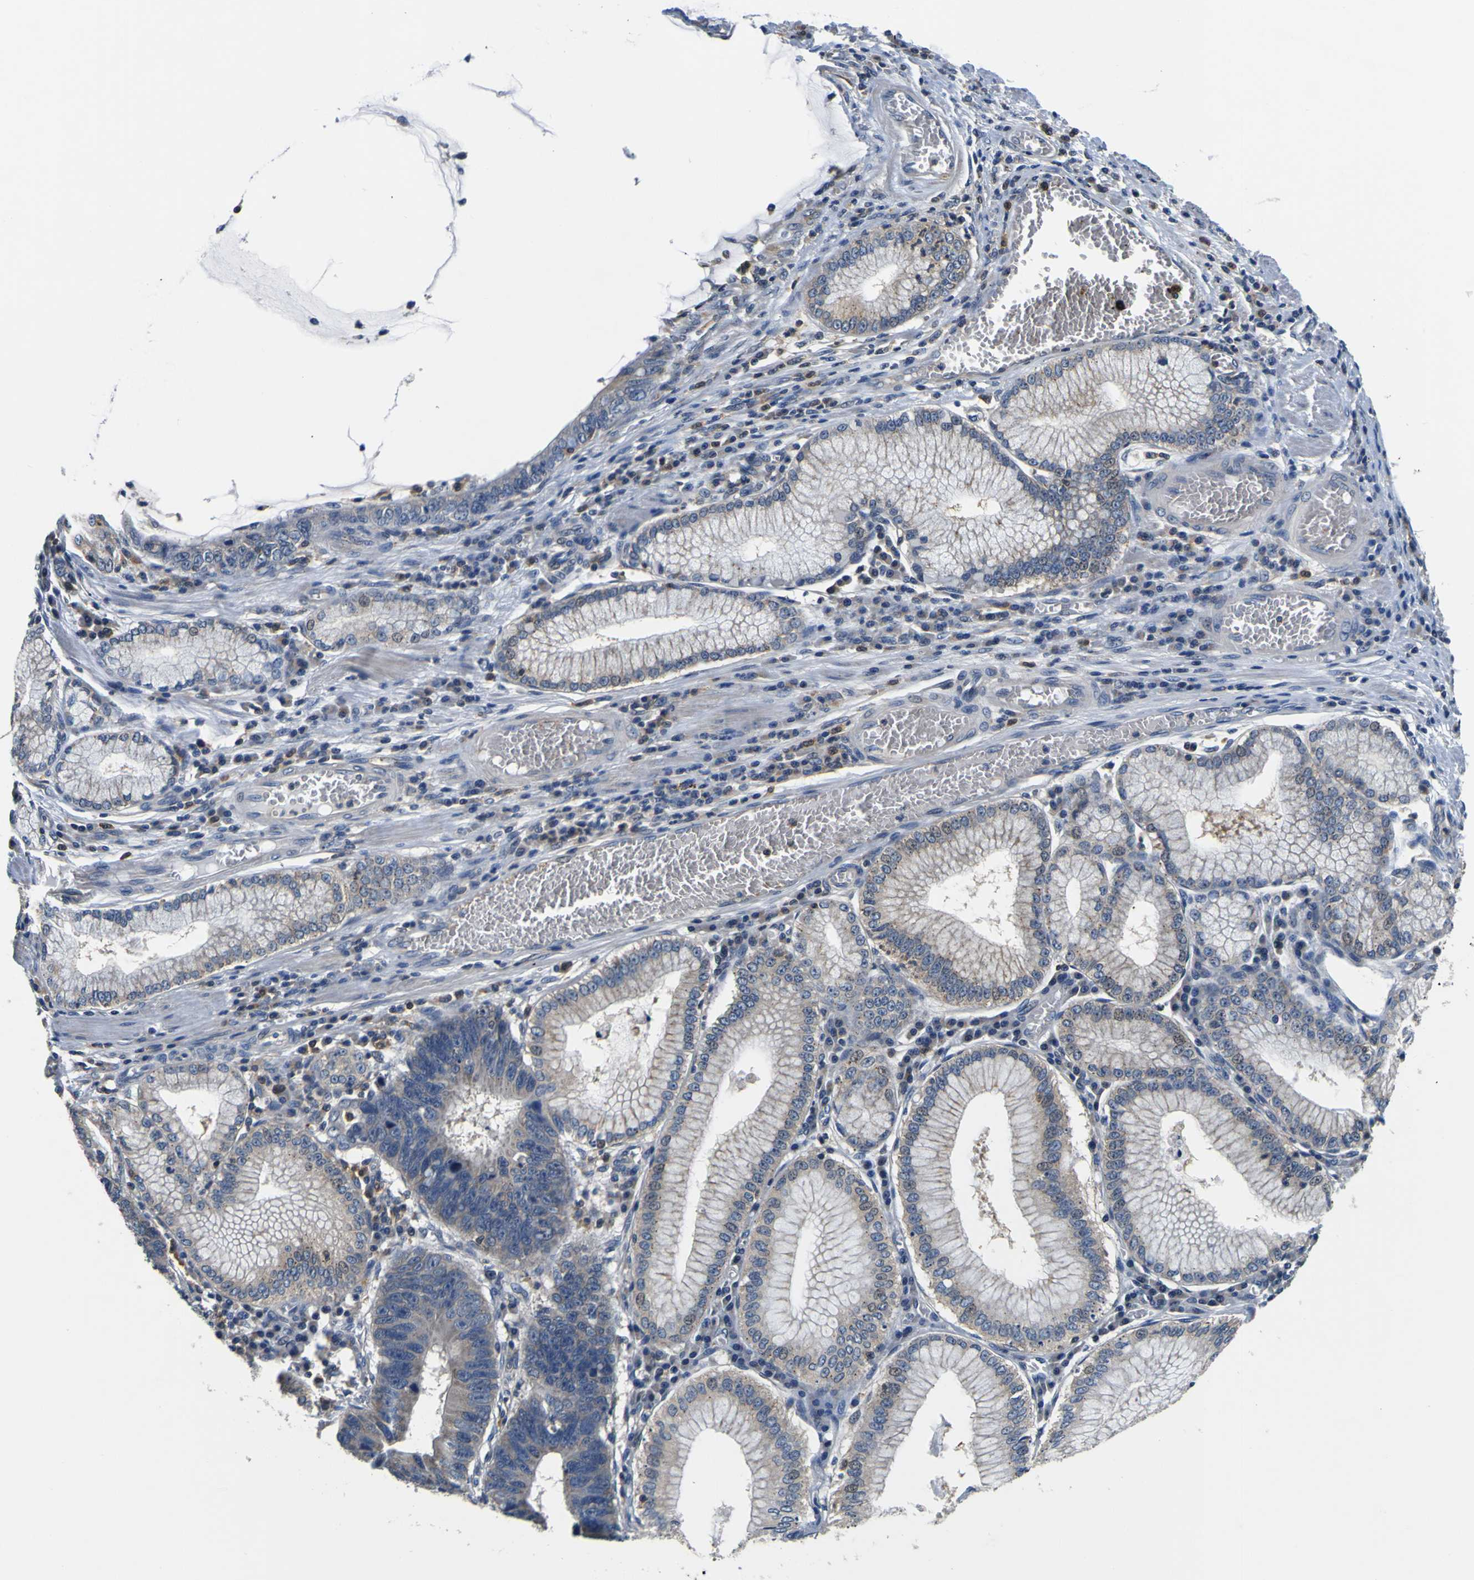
{"staining": {"intensity": "weak", "quantity": ">75%", "location": "cytoplasmic/membranous"}, "tissue": "stomach cancer", "cell_type": "Tumor cells", "image_type": "cancer", "snomed": [{"axis": "morphology", "description": "Adenocarcinoma, NOS"}, {"axis": "topography", "description": "Stomach"}], "caption": "IHC micrograph of neoplastic tissue: stomach adenocarcinoma stained using immunohistochemistry (IHC) exhibits low levels of weak protein expression localized specifically in the cytoplasmic/membranous of tumor cells, appearing as a cytoplasmic/membranous brown color.", "gene": "TNIK", "patient": {"sex": "male", "age": 59}}